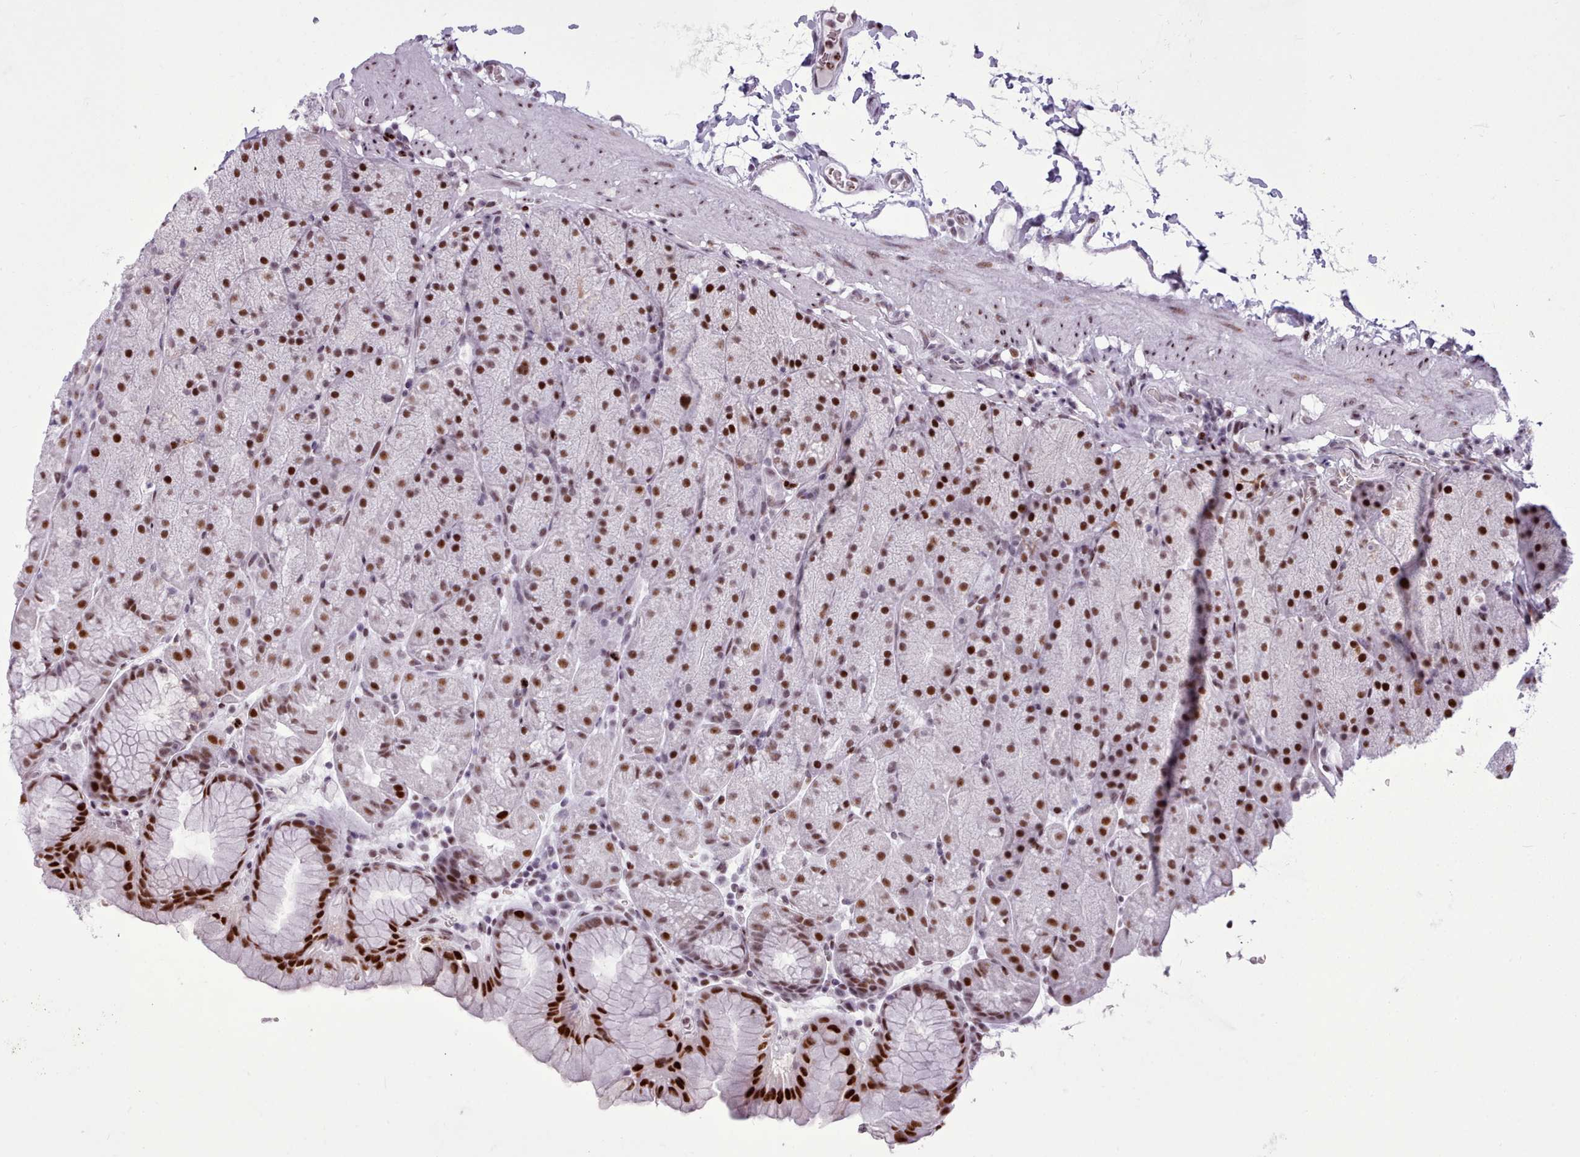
{"staining": {"intensity": "strong", "quantity": "25%-75%", "location": "nuclear"}, "tissue": "stomach", "cell_type": "Glandular cells", "image_type": "normal", "snomed": [{"axis": "morphology", "description": "Normal tissue, NOS"}, {"axis": "topography", "description": "Stomach, upper"}, {"axis": "topography", "description": "Stomach, lower"}], "caption": "Protein staining of normal stomach exhibits strong nuclear positivity in approximately 25%-75% of glandular cells.", "gene": "SRSF4", "patient": {"sex": "male", "age": 67}}